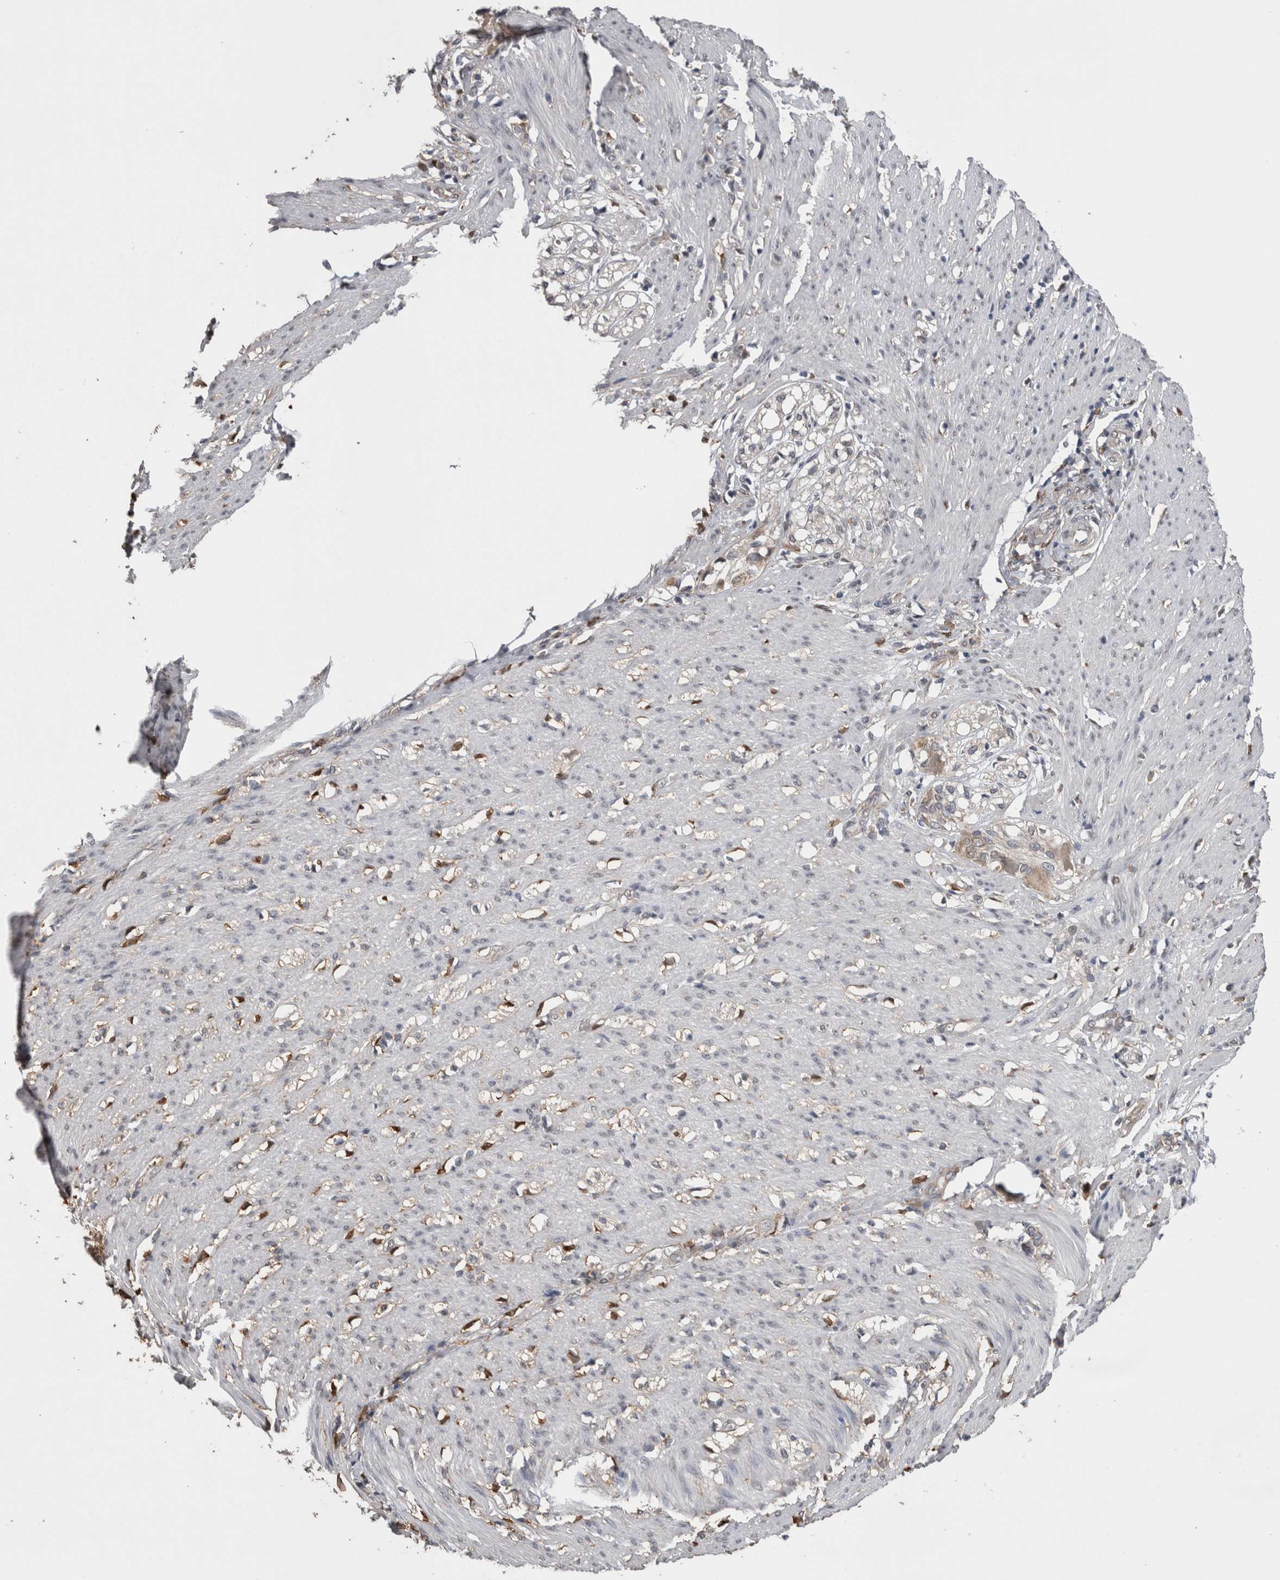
{"staining": {"intensity": "weak", "quantity": "<25%", "location": "cytoplasmic/membranous"}, "tissue": "smooth muscle", "cell_type": "Smooth muscle cells", "image_type": "normal", "snomed": [{"axis": "morphology", "description": "Normal tissue, NOS"}, {"axis": "morphology", "description": "Adenocarcinoma, NOS"}, {"axis": "topography", "description": "Colon"}, {"axis": "topography", "description": "Peripheral nerve tissue"}], "caption": "Immunohistochemistry image of unremarkable smooth muscle stained for a protein (brown), which displays no staining in smooth muscle cells. Nuclei are stained in blue.", "gene": "DDX6", "patient": {"sex": "male", "age": 14}}